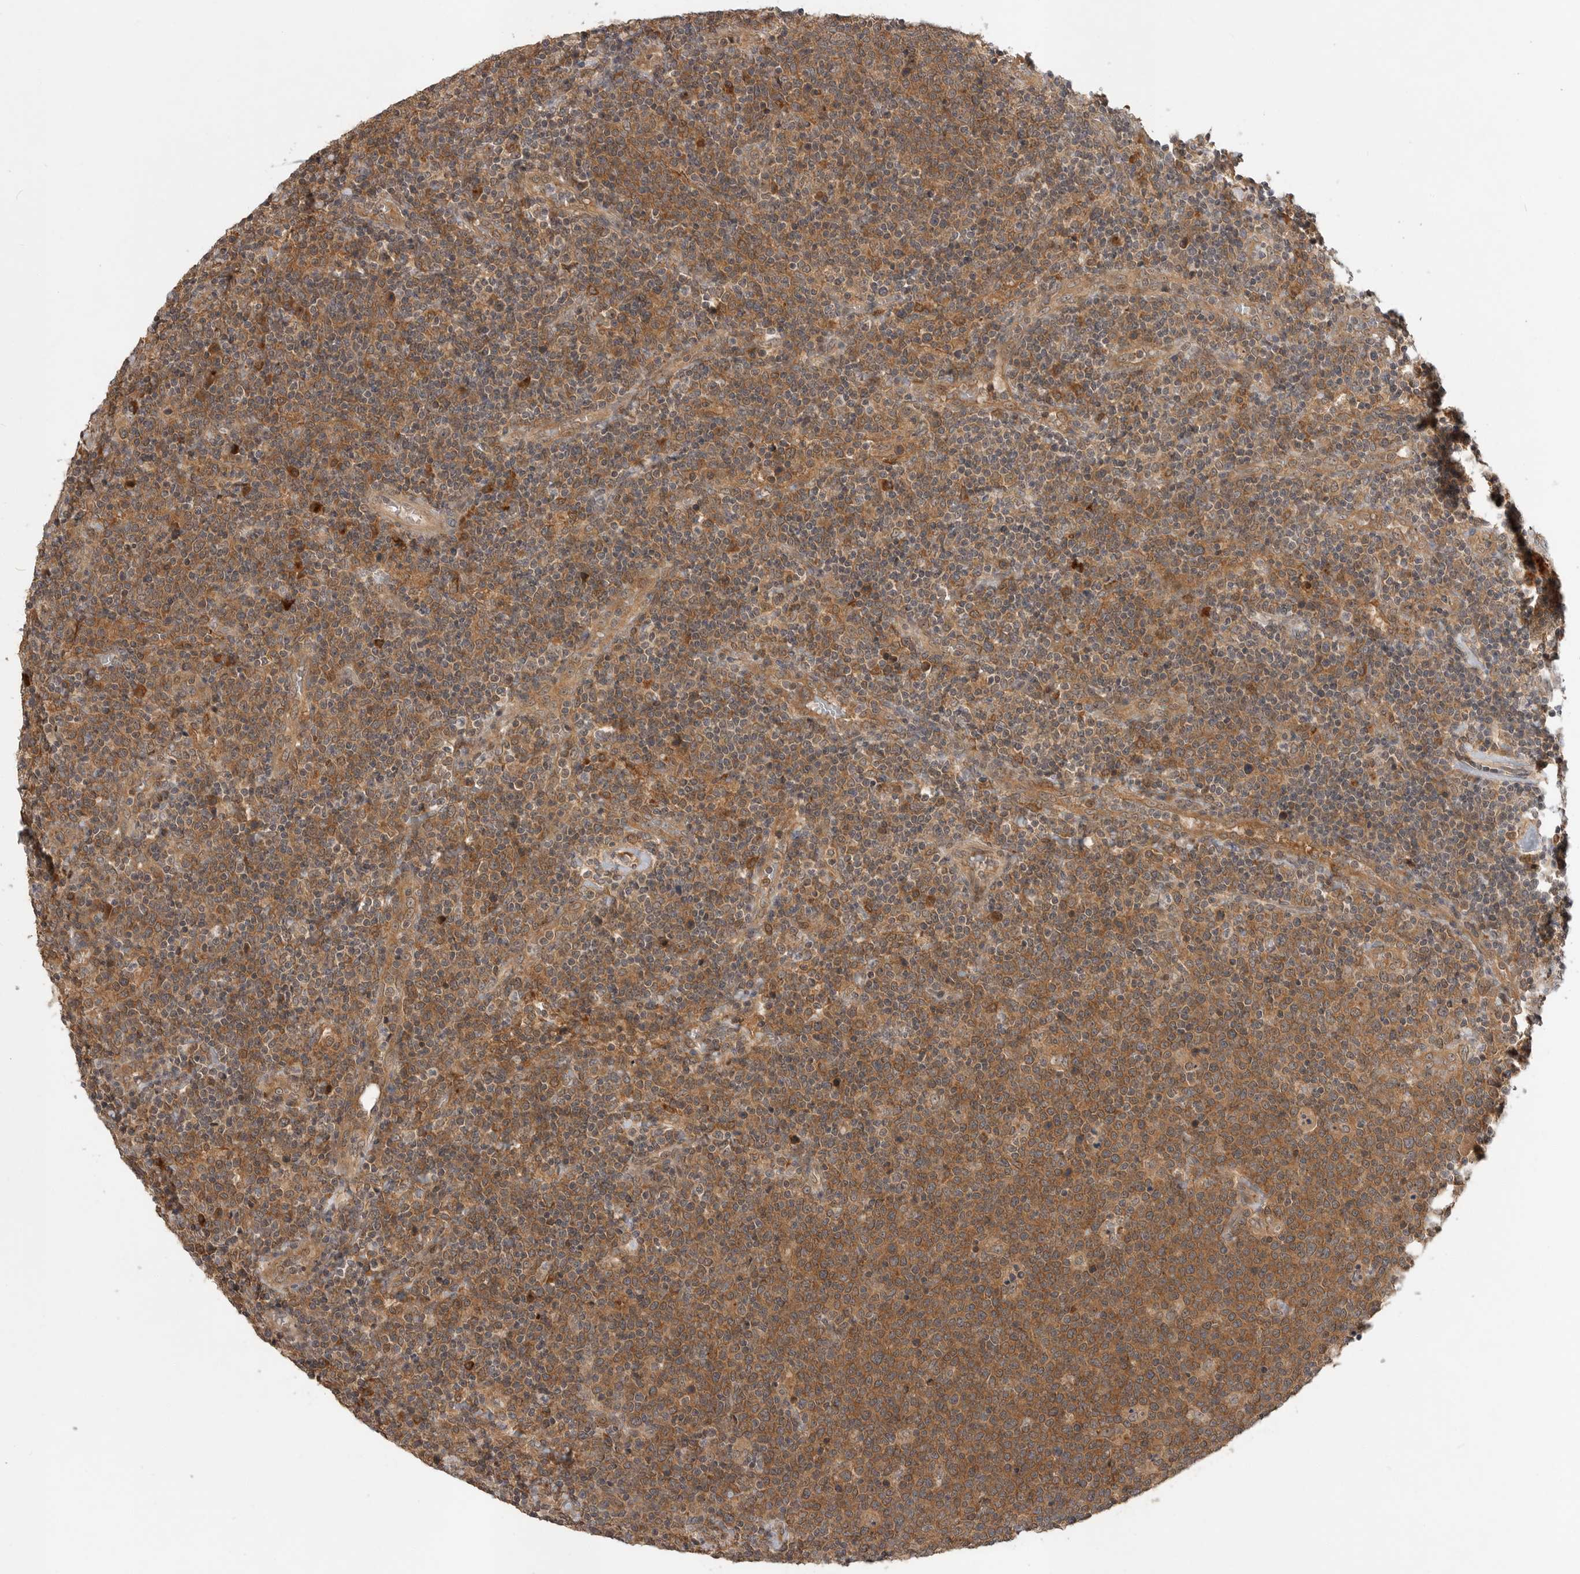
{"staining": {"intensity": "moderate", "quantity": ">75%", "location": "cytoplasmic/membranous"}, "tissue": "lymphoma", "cell_type": "Tumor cells", "image_type": "cancer", "snomed": [{"axis": "morphology", "description": "Malignant lymphoma, non-Hodgkin's type, High grade"}, {"axis": "topography", "description": "Lymph node"}], "caption": "Tumor cells show medium levels of moderate cytoplasmic/membranous staining in approximately >75% of cells in malignant lymphoma, non-Hodgkin's type (high-grade). Using DAB (3,3'-diaminobenzidine) (brown) and hematoxylin (blue) stains, captured at high magnification using brightfield microscopy.", "gene": "OSBPL9", "patient": {"sex": "male", "age": 61}}